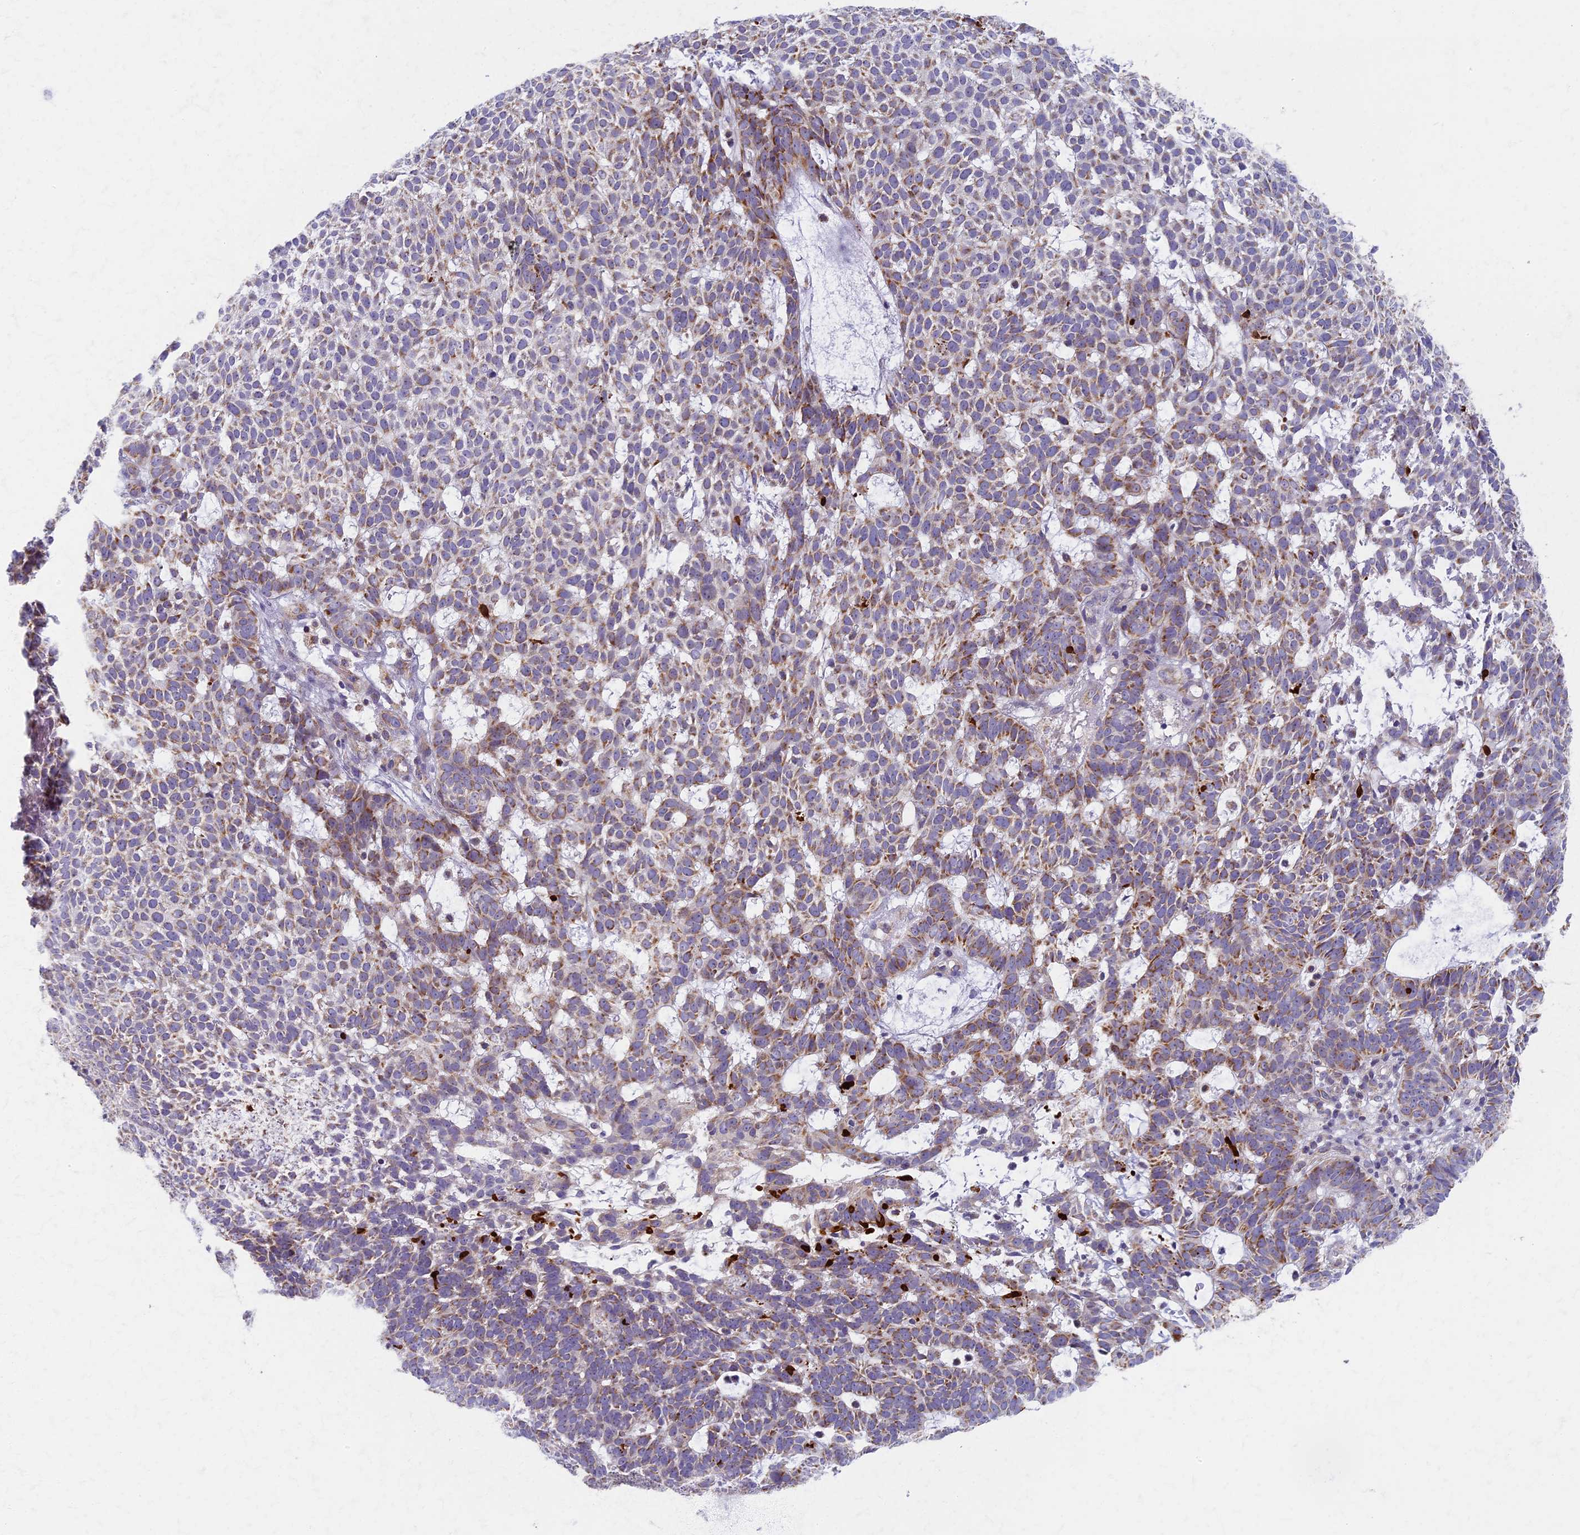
{"staining": {"intensity": "moderate", "quantity": "25%-75%", "location": "cytoplasmic/membranous"}, "tissue": "skin cancer", "cell_type": "Tumor cells", "image_type": "cancer", "snomed": [{"axis": "morphology", "description": "Basal cell carcinoma"}, {"axis": "topography", "description": "Skin"}], "caption": "Skin basal cell carcinoma tissue exhibits moderate cytoplasmic/membranous expression in about 25%-75% of tumor cells", "gene": "MRPS25", "patient": {"sex": "female", "age": 78}}